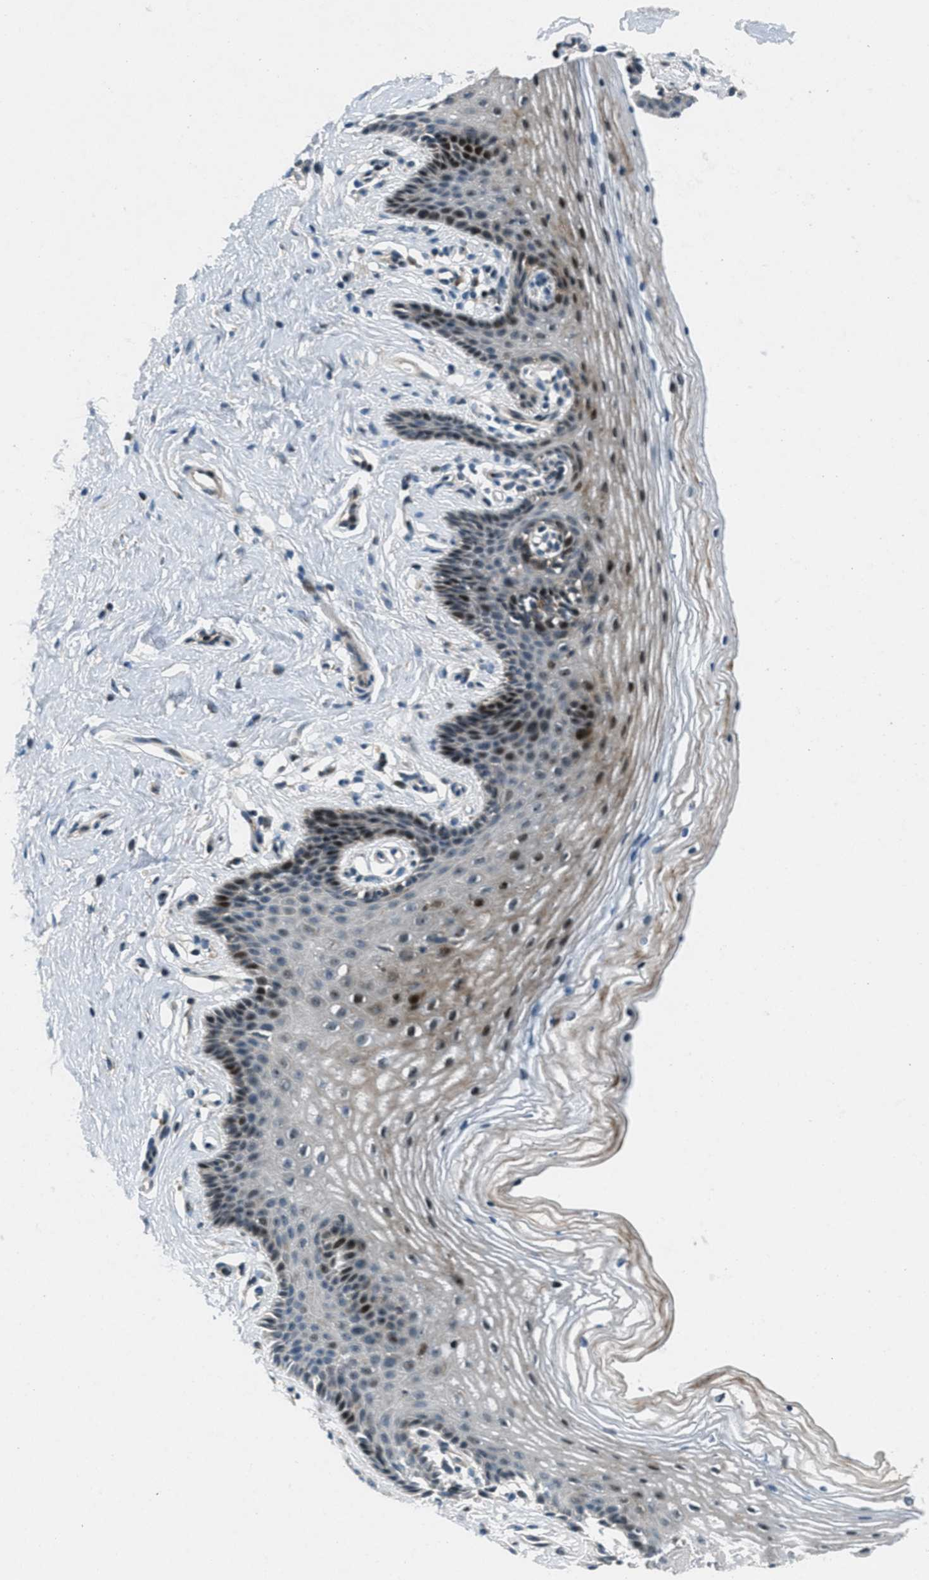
{"staining": {"intensity": "strong", "quantity": "<25%", "location": "cytoplasmic/membranous,nuclear"}, "tissue": "vagina", "cell_type": "Squamous epithelial cells", "image_type": "normal", "snomed": [{"axis": "morphology", "description": "Normal tissue, NOS"}, {"axis": "topography", "description": "Vagina"}], "caption": "Benign vagina reveals strong cytoplasmic/membranous,nuclear staining in approximately <25% of squamous epithelial cells.", "gene": "CLEC2D", "patient": {"sex": "female", "age": 32}}